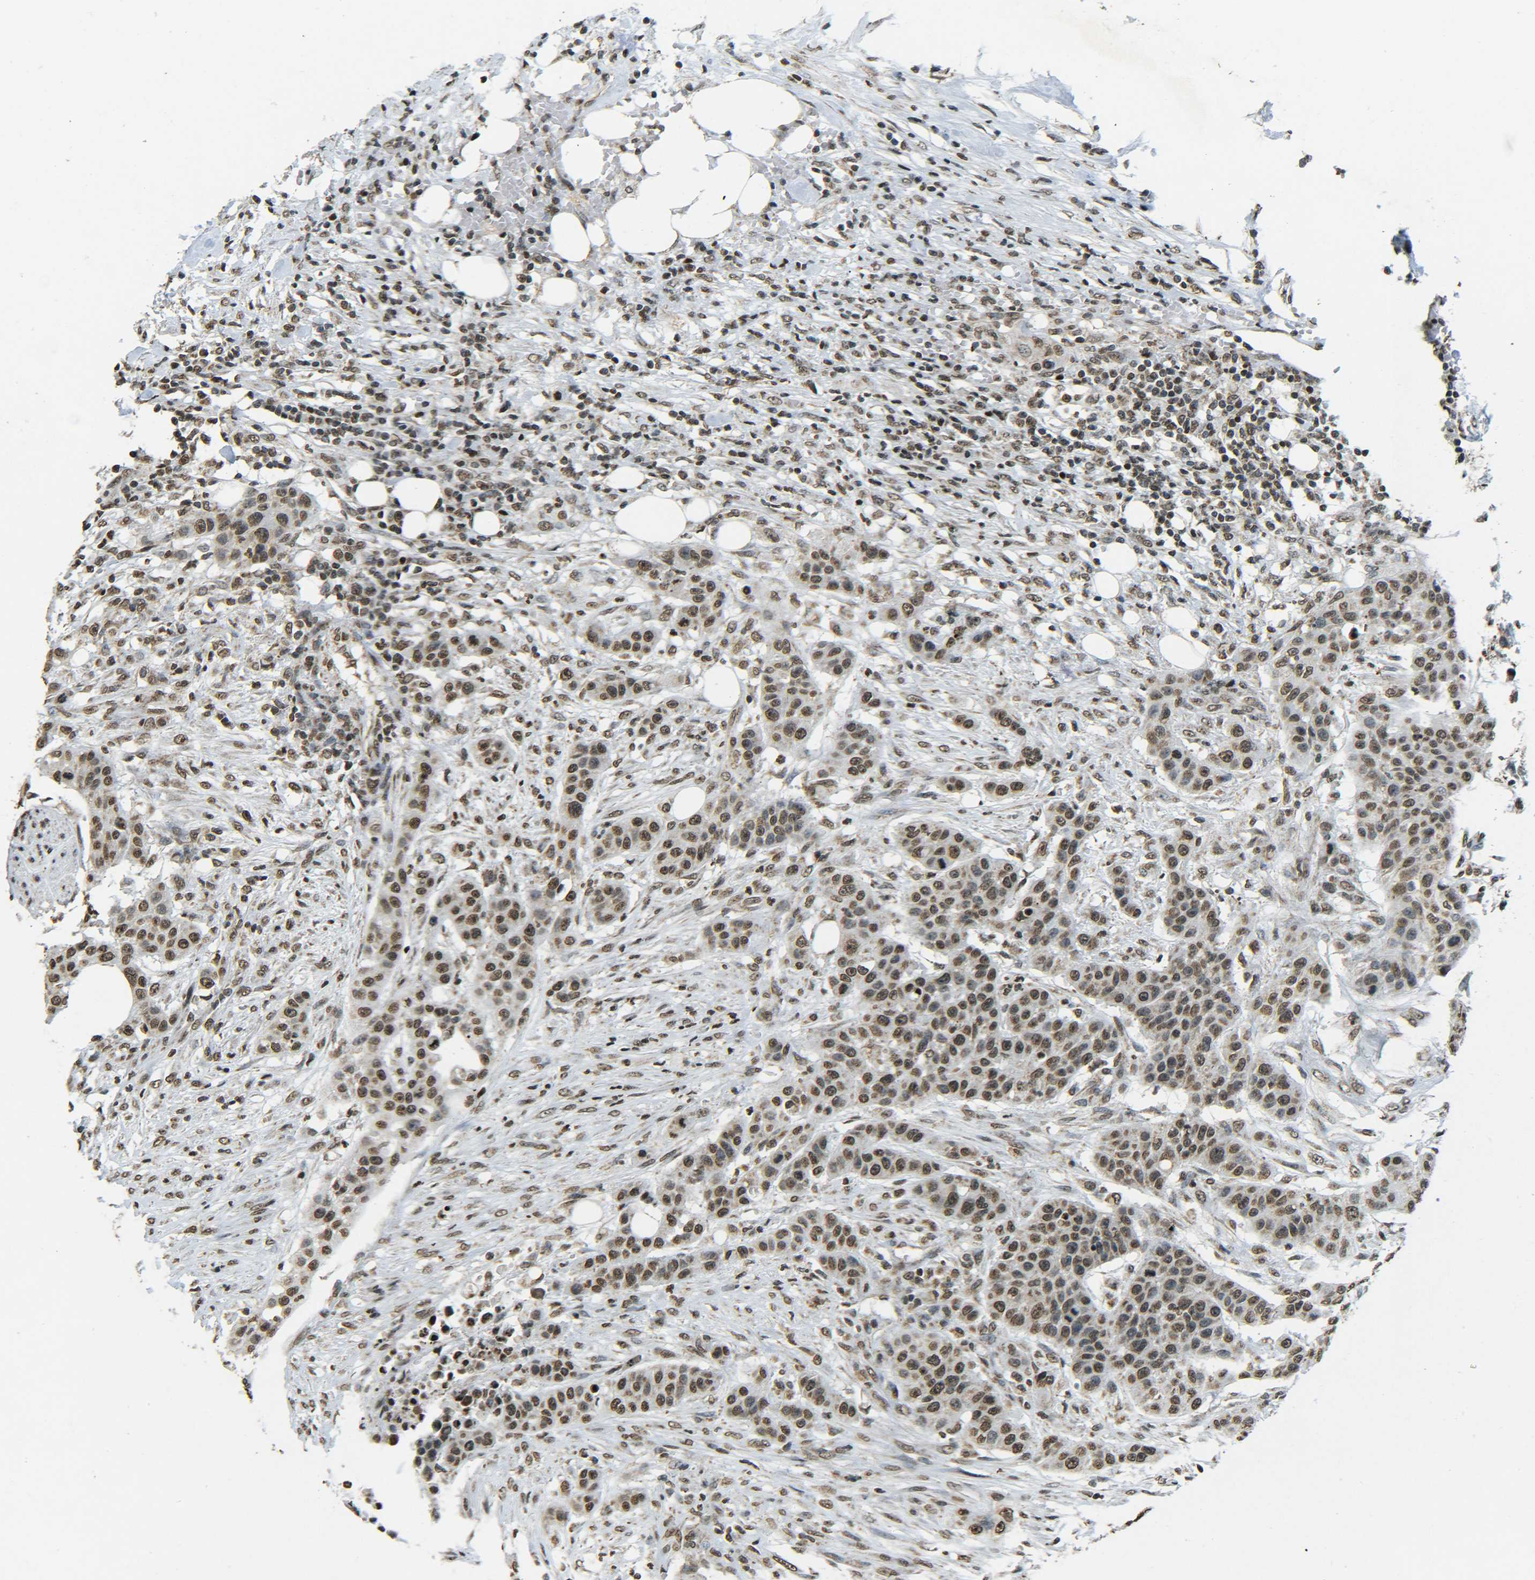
{"staining": {"intensity": "moderate", "quantity": ">75%", "location": "nuclear"}, "tissue": "urothelial cancer", "cell_type": "Tumor cells", "image_type": "cancer", "snomed": [{"axis": "morphology", "description": "Urothelial carcinoma, High grade"}, {"axis": "topography", "description": "Urinary bladder"}], "caption": "This micrograph reveals urothelial carcinoma (high-grade) stained with IHC to label a protein in brown. The nuclear of tumor cells show moderate positivity for the protein. Nuclei are counter-stained blue.", "gene": "NEUROG2", "patient": {"sex": "male", "age": 74}}